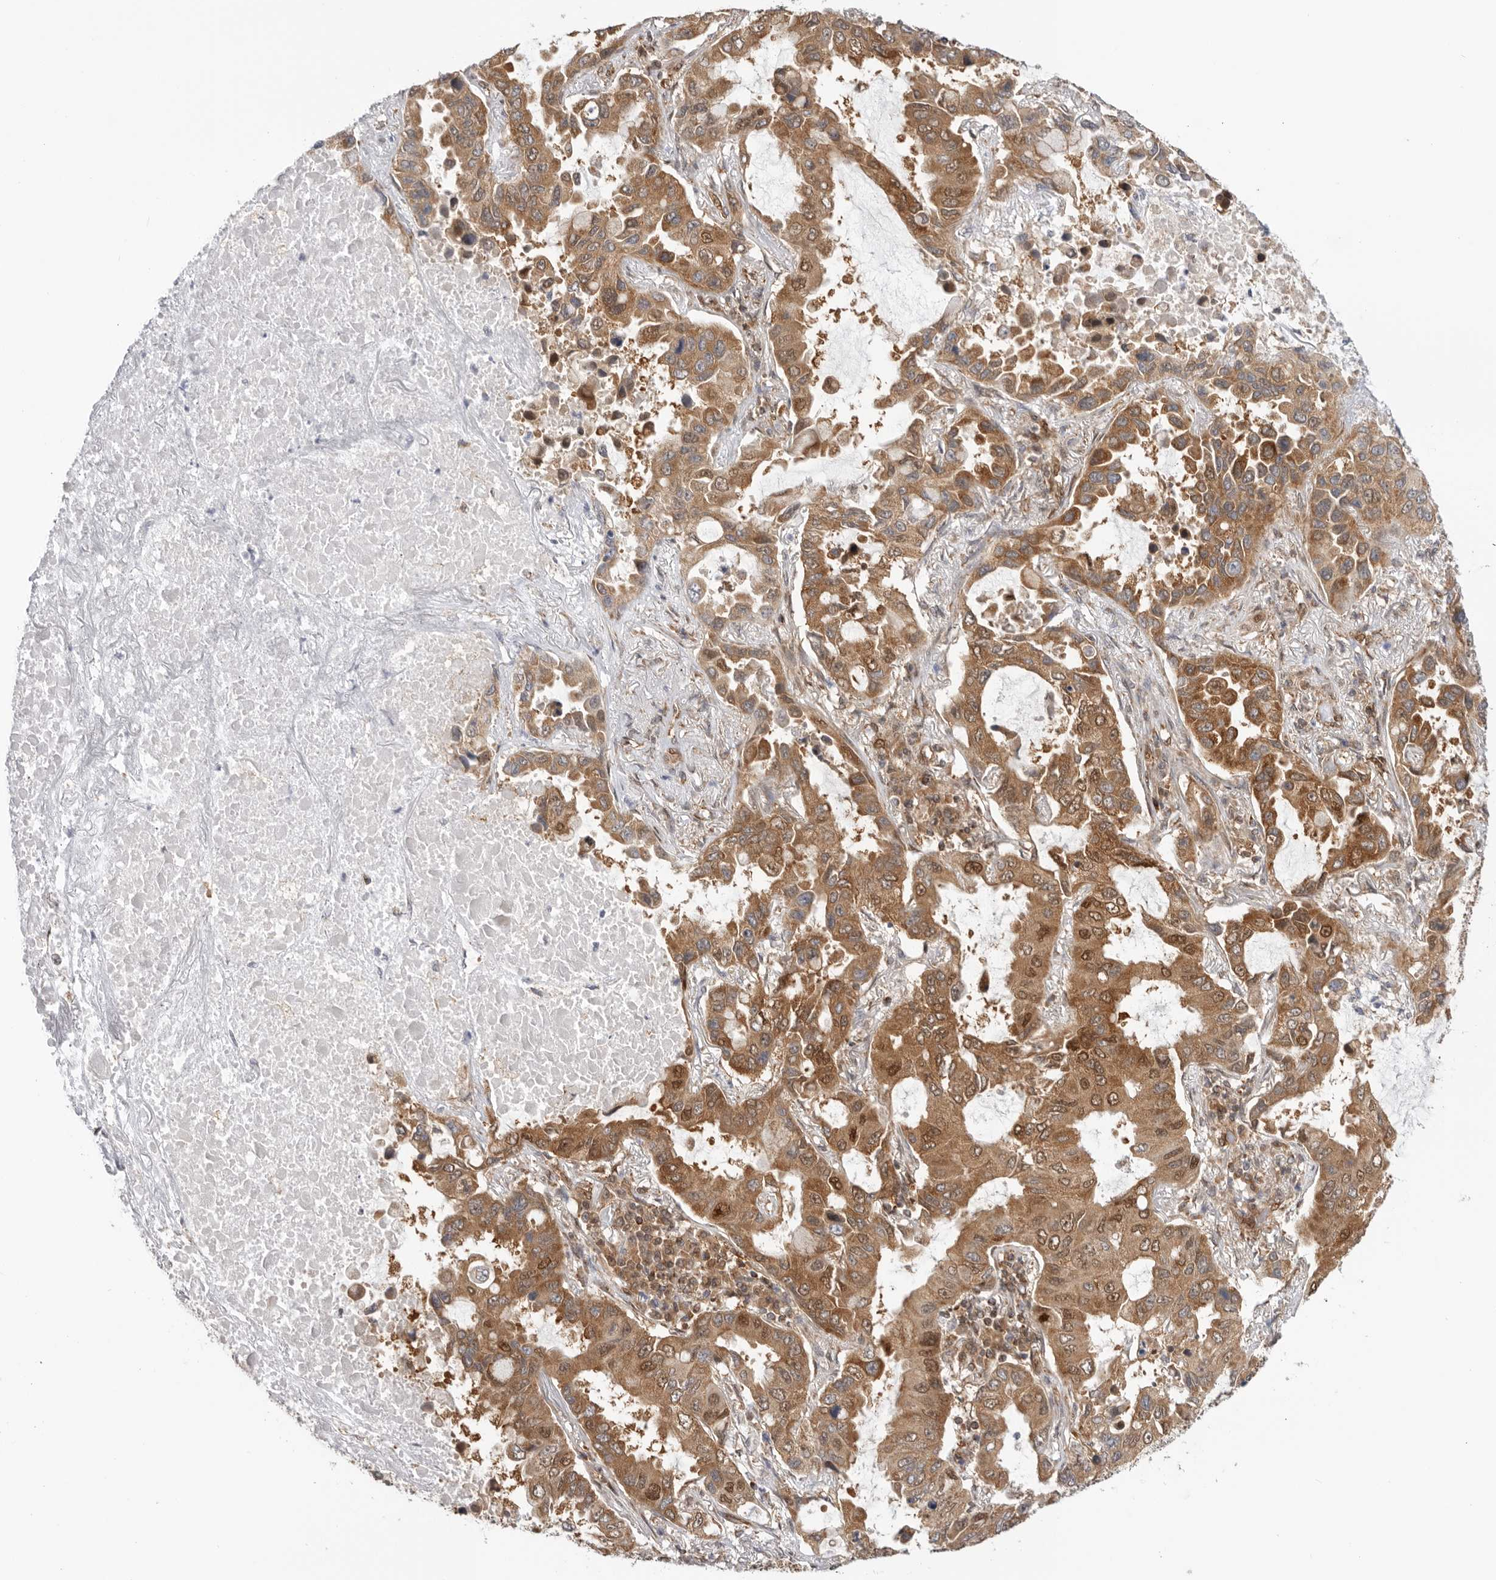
{"staining": {"intensity": "moderate", "quantity": ">75%", "location": "cytoplasmic/membranous,nuclear"}, "tissue": "lung cancer", "cell_type": "Tumor cells", "image_type": "cancer", "snomed": [{"axis": "morphology", "description": "Adenocarcinoma, NOS"}, {"axis": "topography", "description": "Lung"}], "caption": "Immunohistochemistry of human lung cancer (adenocarcinoma) reveals medium levels of moderate cytoplasmic/membranous and nuclear staining in approximately >75% of tumor cells.", "gene": "DCAF8", "patient": {"sex": "male", "age": 64}}